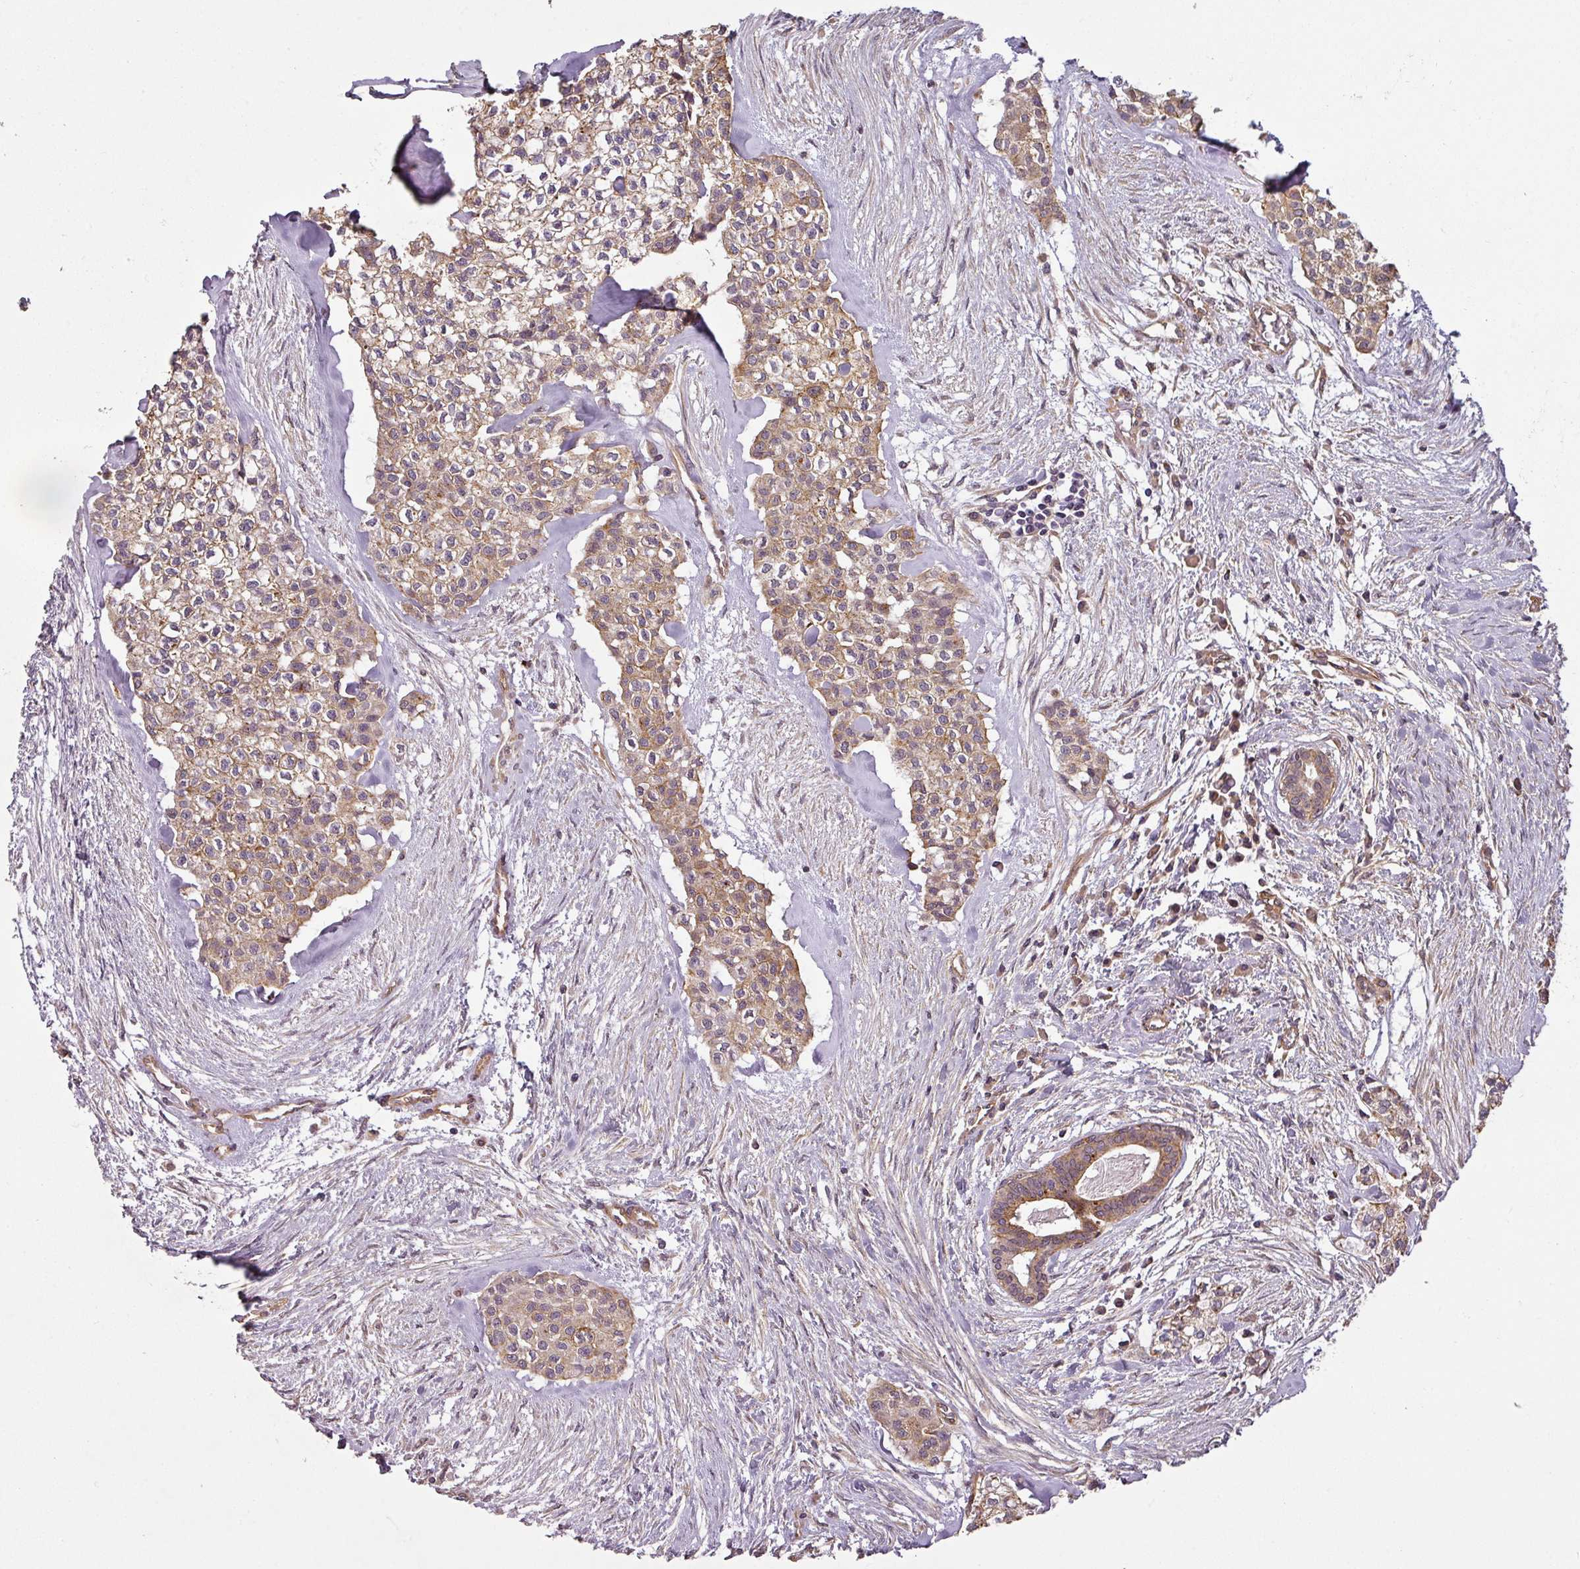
{"staining": {"intensity": "moderate", "quantity": ">75%", "location": "cytoplasmic/membranous"}, "tissue": "head and neck cancer", "cell_type": "Tumor cells", "image_type": "cancer", "snomed": [{"axis": "morphology", "description": "Adenocarcinoma, NOS"}, {"axis": "topography", "description": "Head-Neck"}], "caption": "A photomicrograph of human head and neck adenocarcinoma stained for a protein displays moderate cytoplasmic/membranous brown staining in tumor cells.", "gene": "DIMT1", "patient": {"sex": "male", "age": 81}}